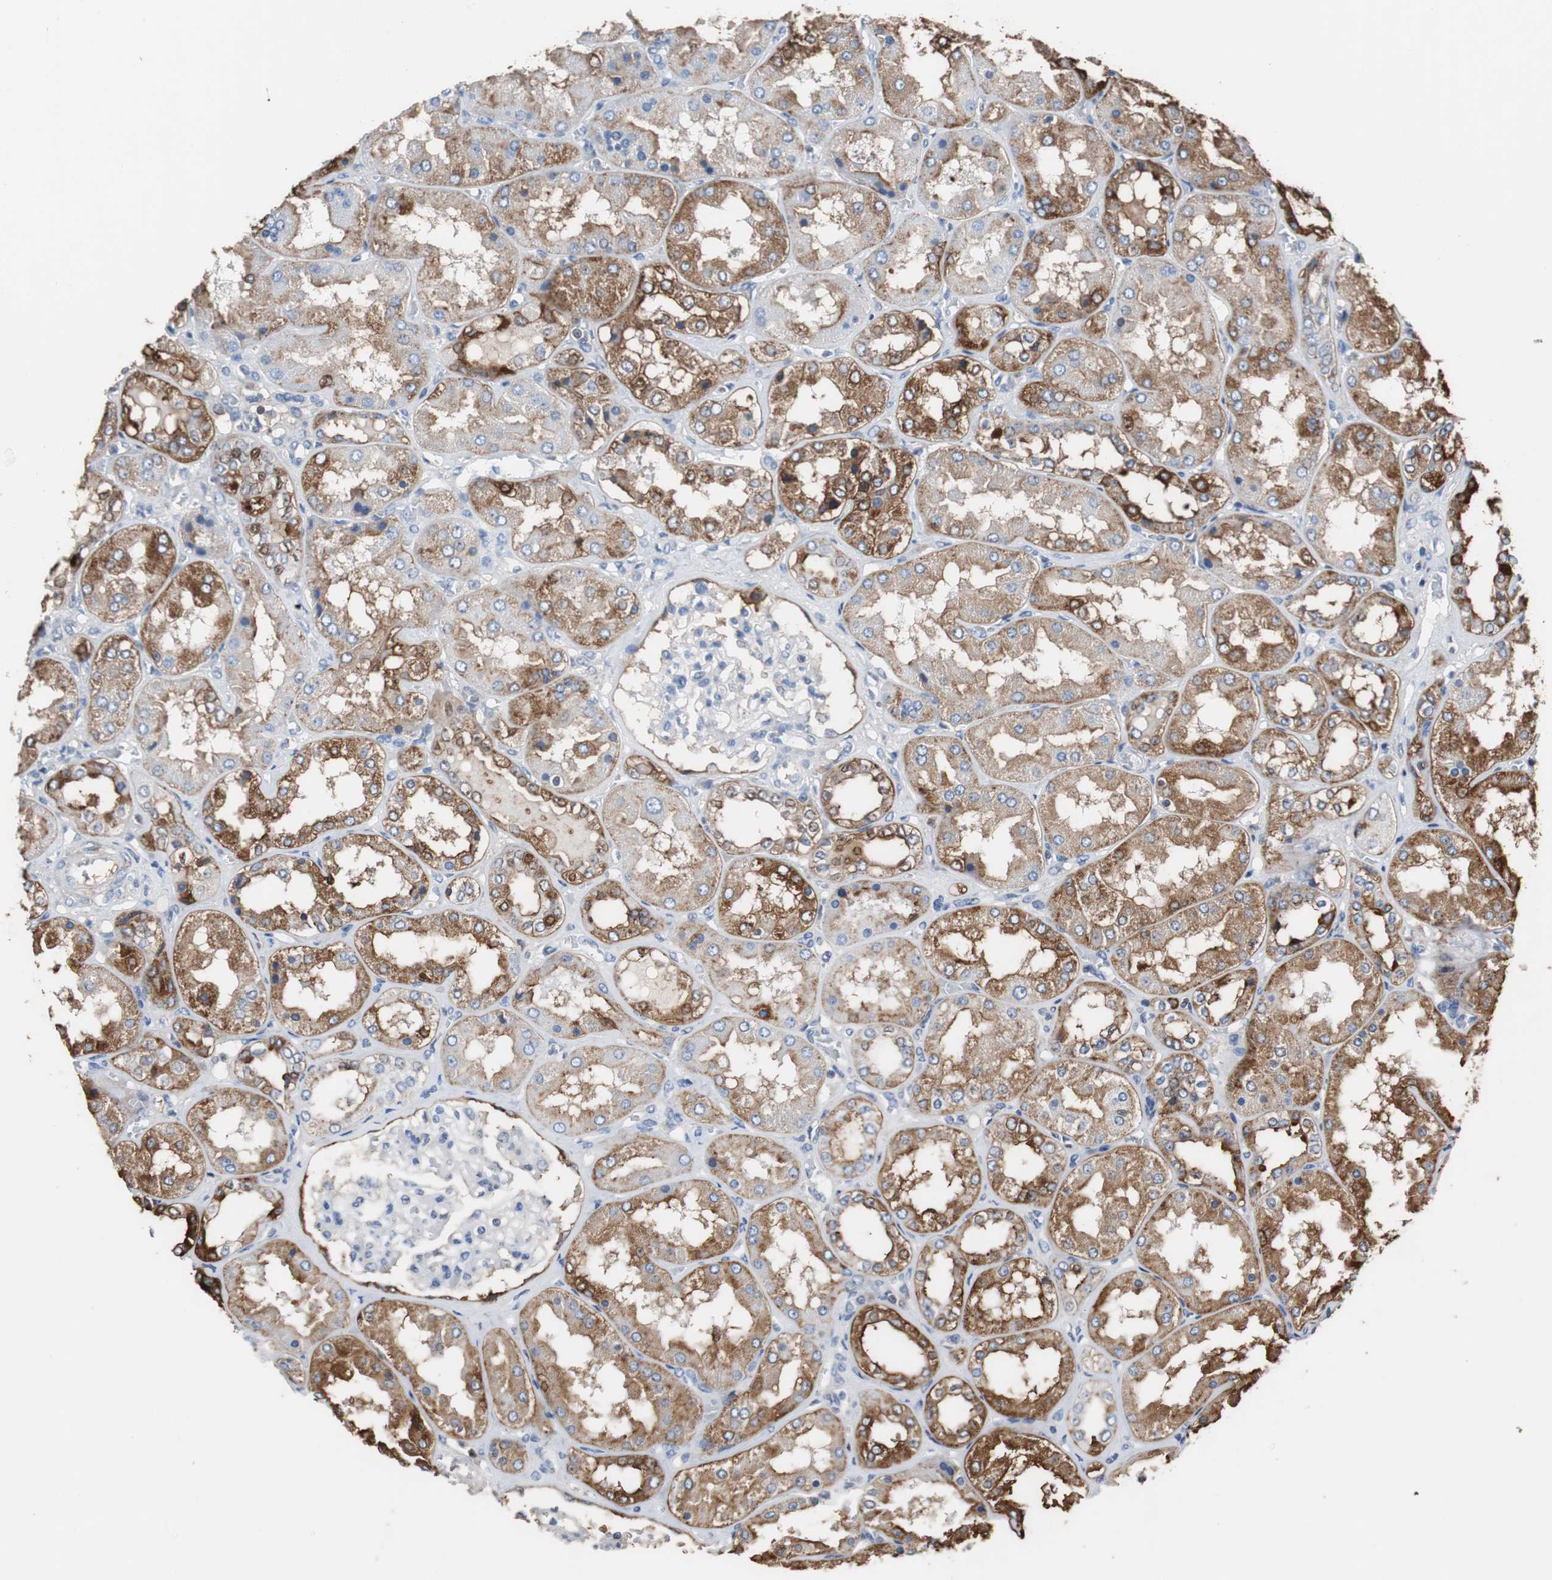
{"staining": {"intensity": "weak", "quantity": "<25%", "location": "cytoplasmic/membranous"}, "tissue": "kidney", "cell_type": "Cells in glomeruli", "image_type": "normal", "snomed": [{"axis": "morphology", "description": "Normal tissue, NOS"}, {"axis": "topography", "description": "Kidney"}], "caption": "A photomicrograph of kidney stained for a protein exhibits no brown staining in cells in glomeruli. The staining was performed using DAB (3,3'-diaminobenzidine) to visualize the protein expression in brown, while the nuclei were stained in blue with hematoxylin (Magnification: 20x).", "gene": "ANXA4", "patient": {"sex": "female", "age": 56}}